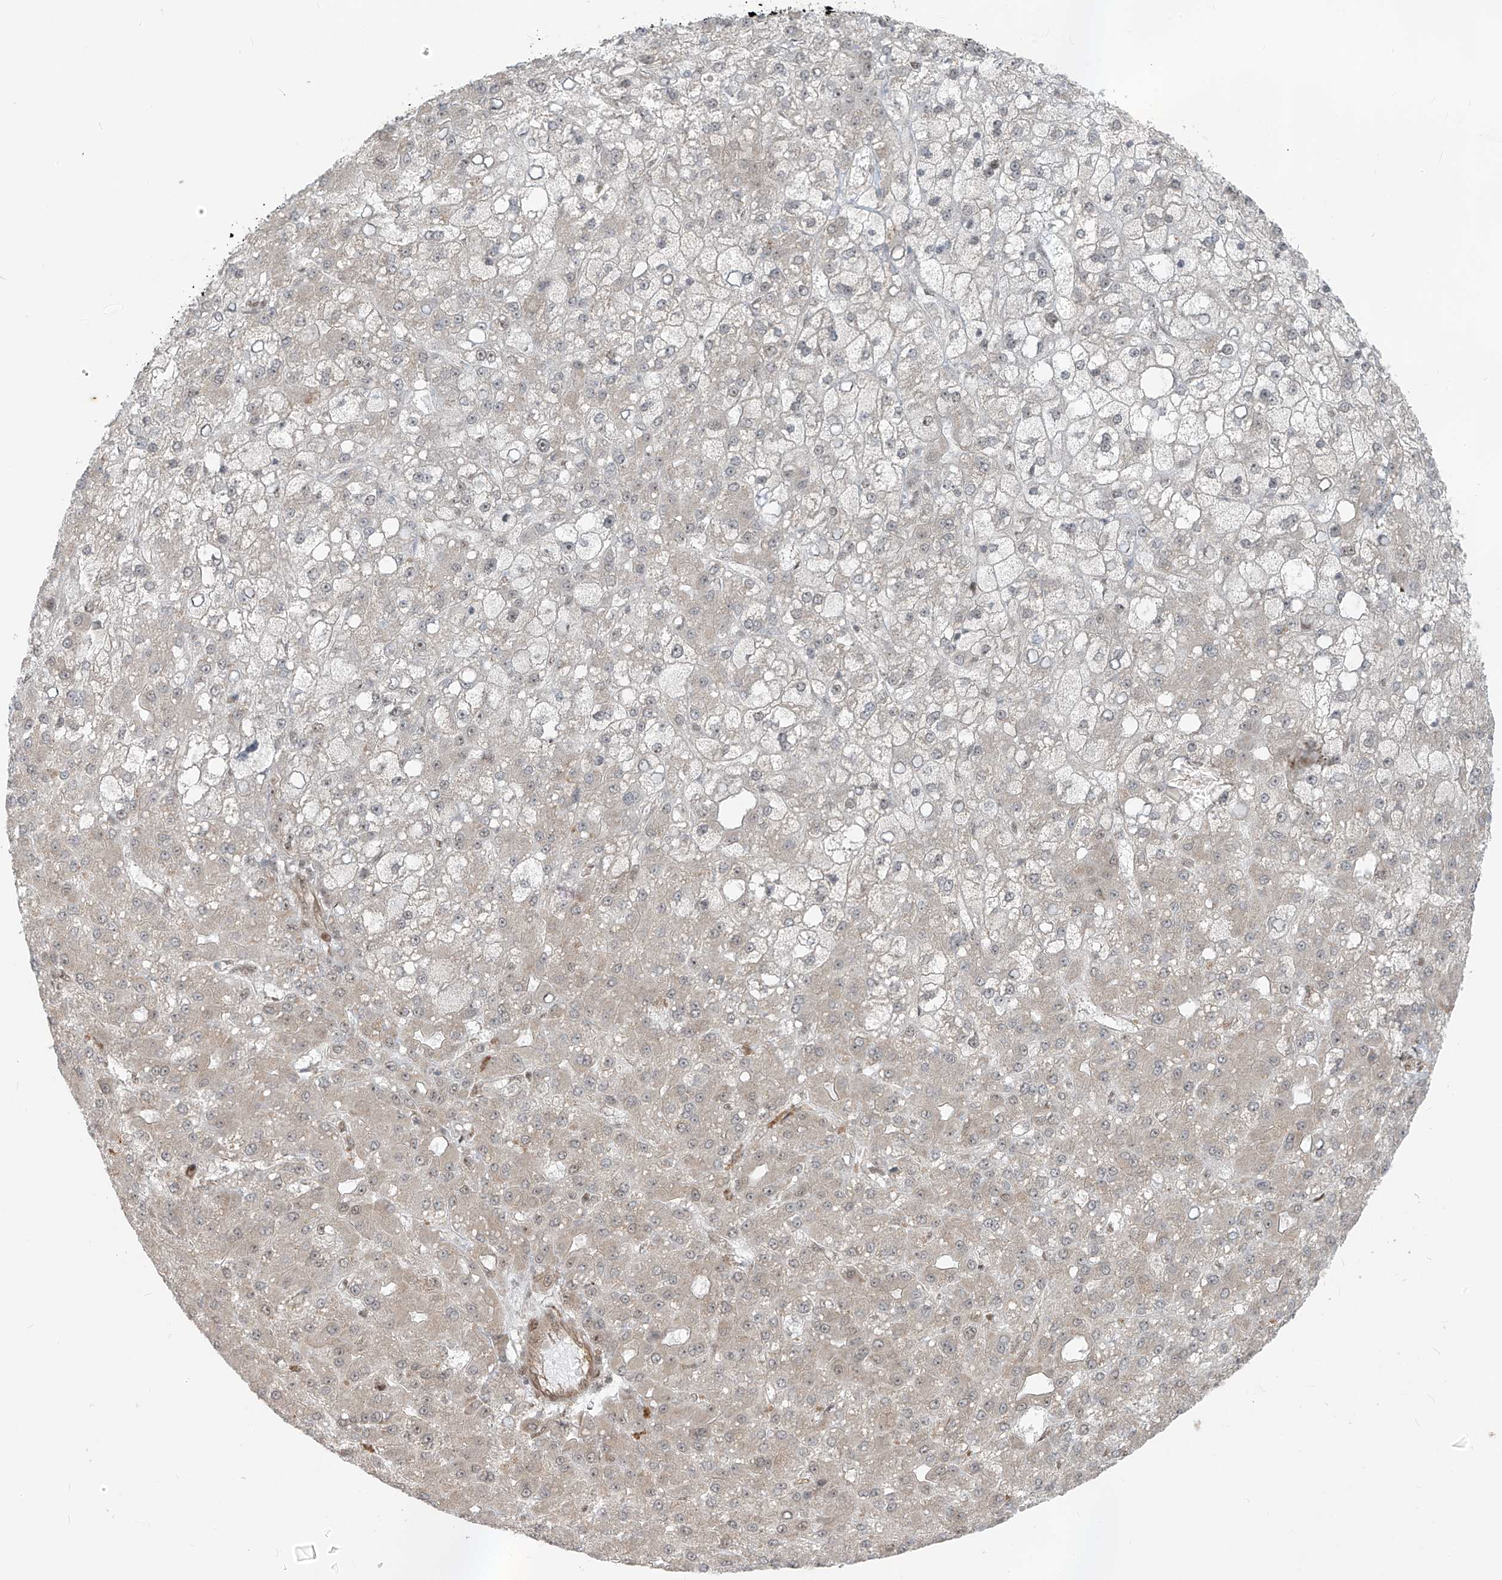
{"staining": {"intensity": "negative", "quantity": "none", "location": "none"}, "tissue": "liver cancer", "cell_type": "Tumor cells", "image_type": "cancer", "snomed": [{"axis": "morphology", "description": "Carcinoma, Hepatocellular, NOS"}, {"axis": "topography", "description": "Liver"}], "caption": "This is an immunohistochemistry (IHC) micrograph of hepatocellular carcinoma (liver). There is no positivity in tumor cells.", "gene": "ARHGEF3", "patient": {"sex": "male", "age": 67}}